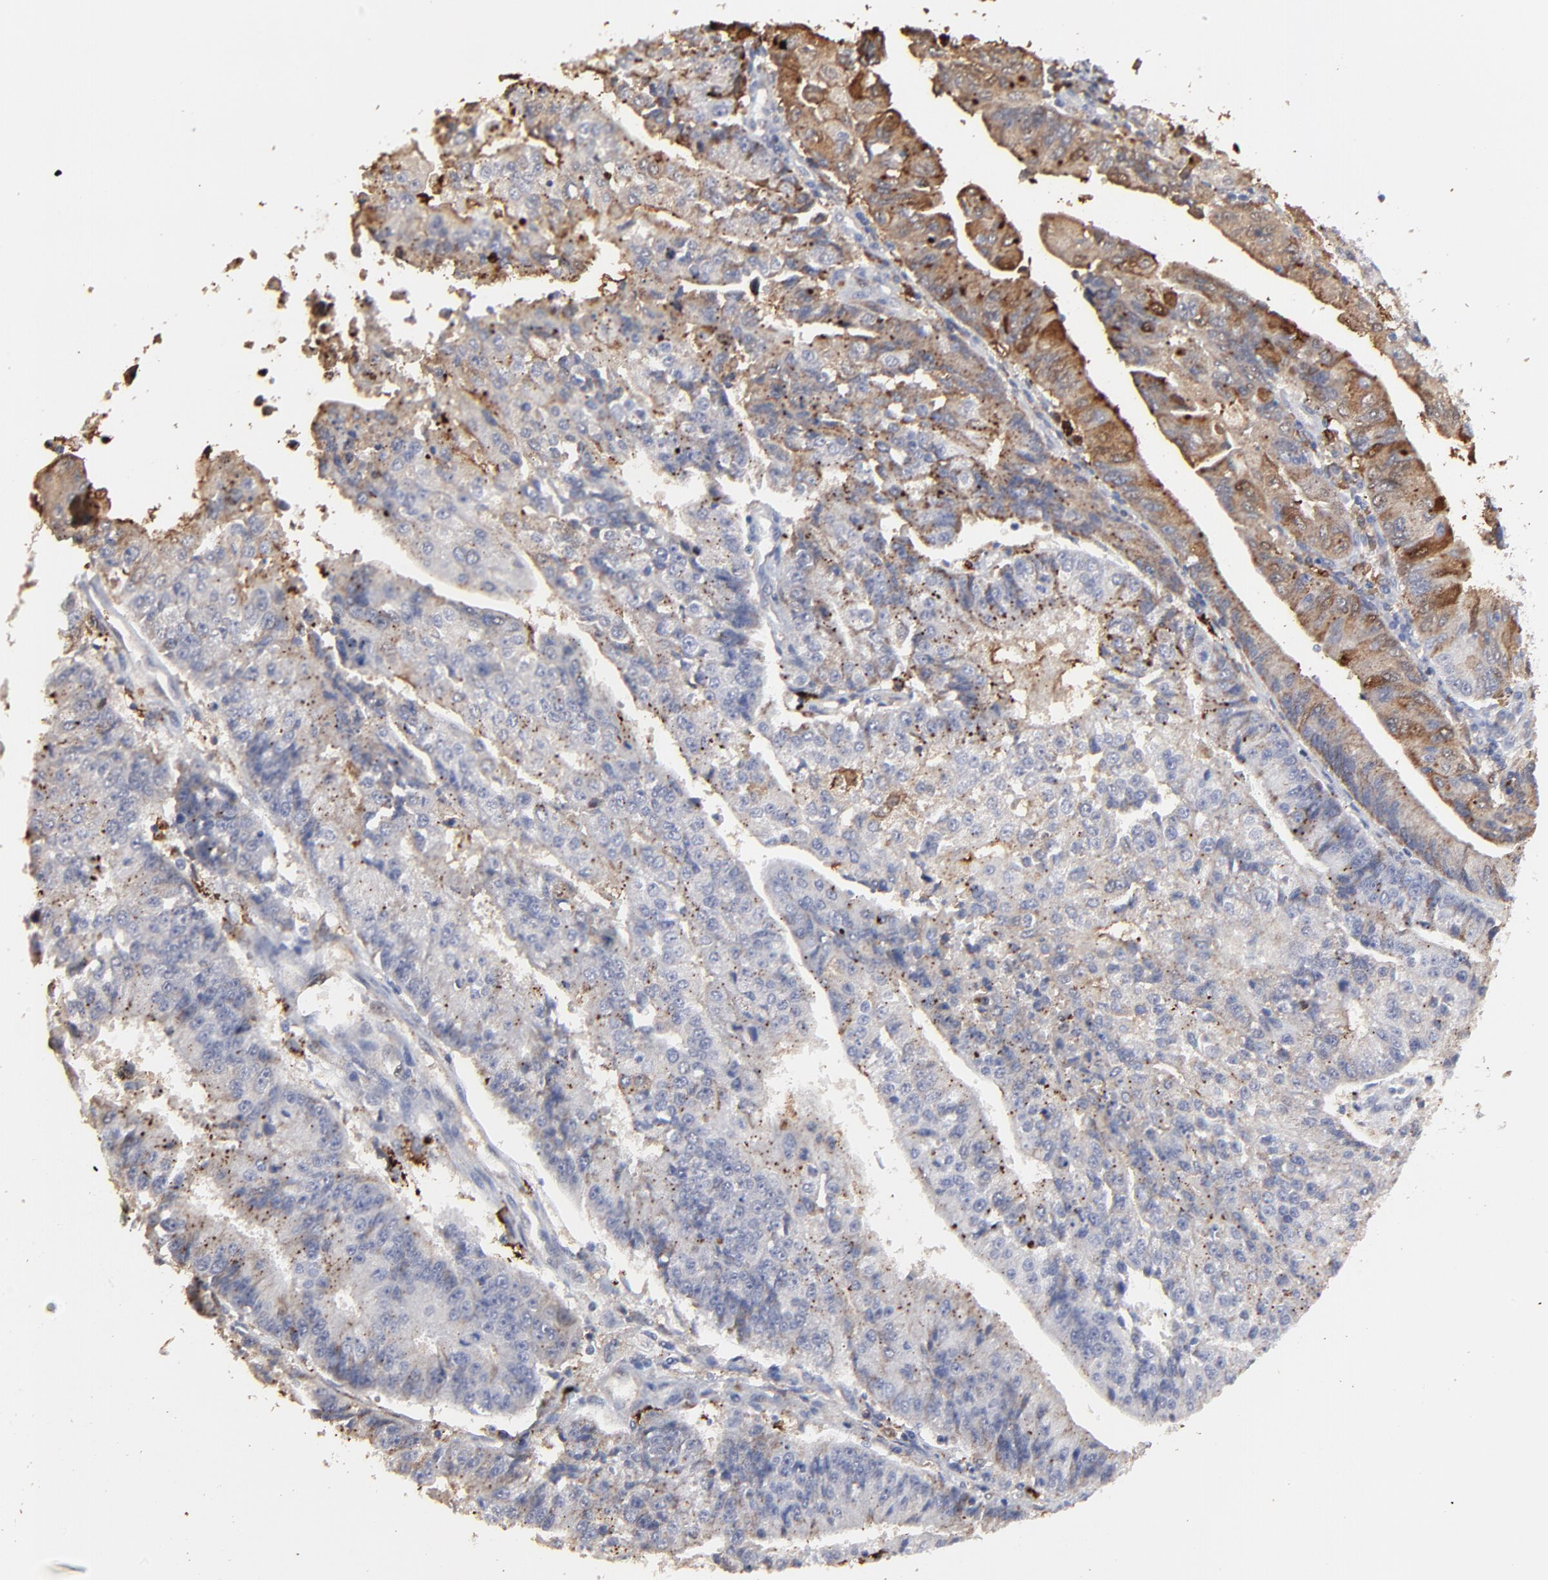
{"staining": {"intensity": "moderate", "quantity": "<25%", "location": "cytoplasmic/membranous"}, "tissue": "endometrial cancer", "cell_type": "Tumor cells", "image_type": "cancer", "snomed": [{"axis": "morphology", "description": "Adenocarcinoma, NOS"}, {"axis": "topography", "description": "Endometrium"}], "caption": "Approximately <25% of tumor cells in endometrial adenocarcinoma reveal moderate cytoplasmic/membranous protein staining as visualized by brown immunohistochemical staining.", "gene": "SLC6A14", "patient": {"sex": "female", "age": 75}}